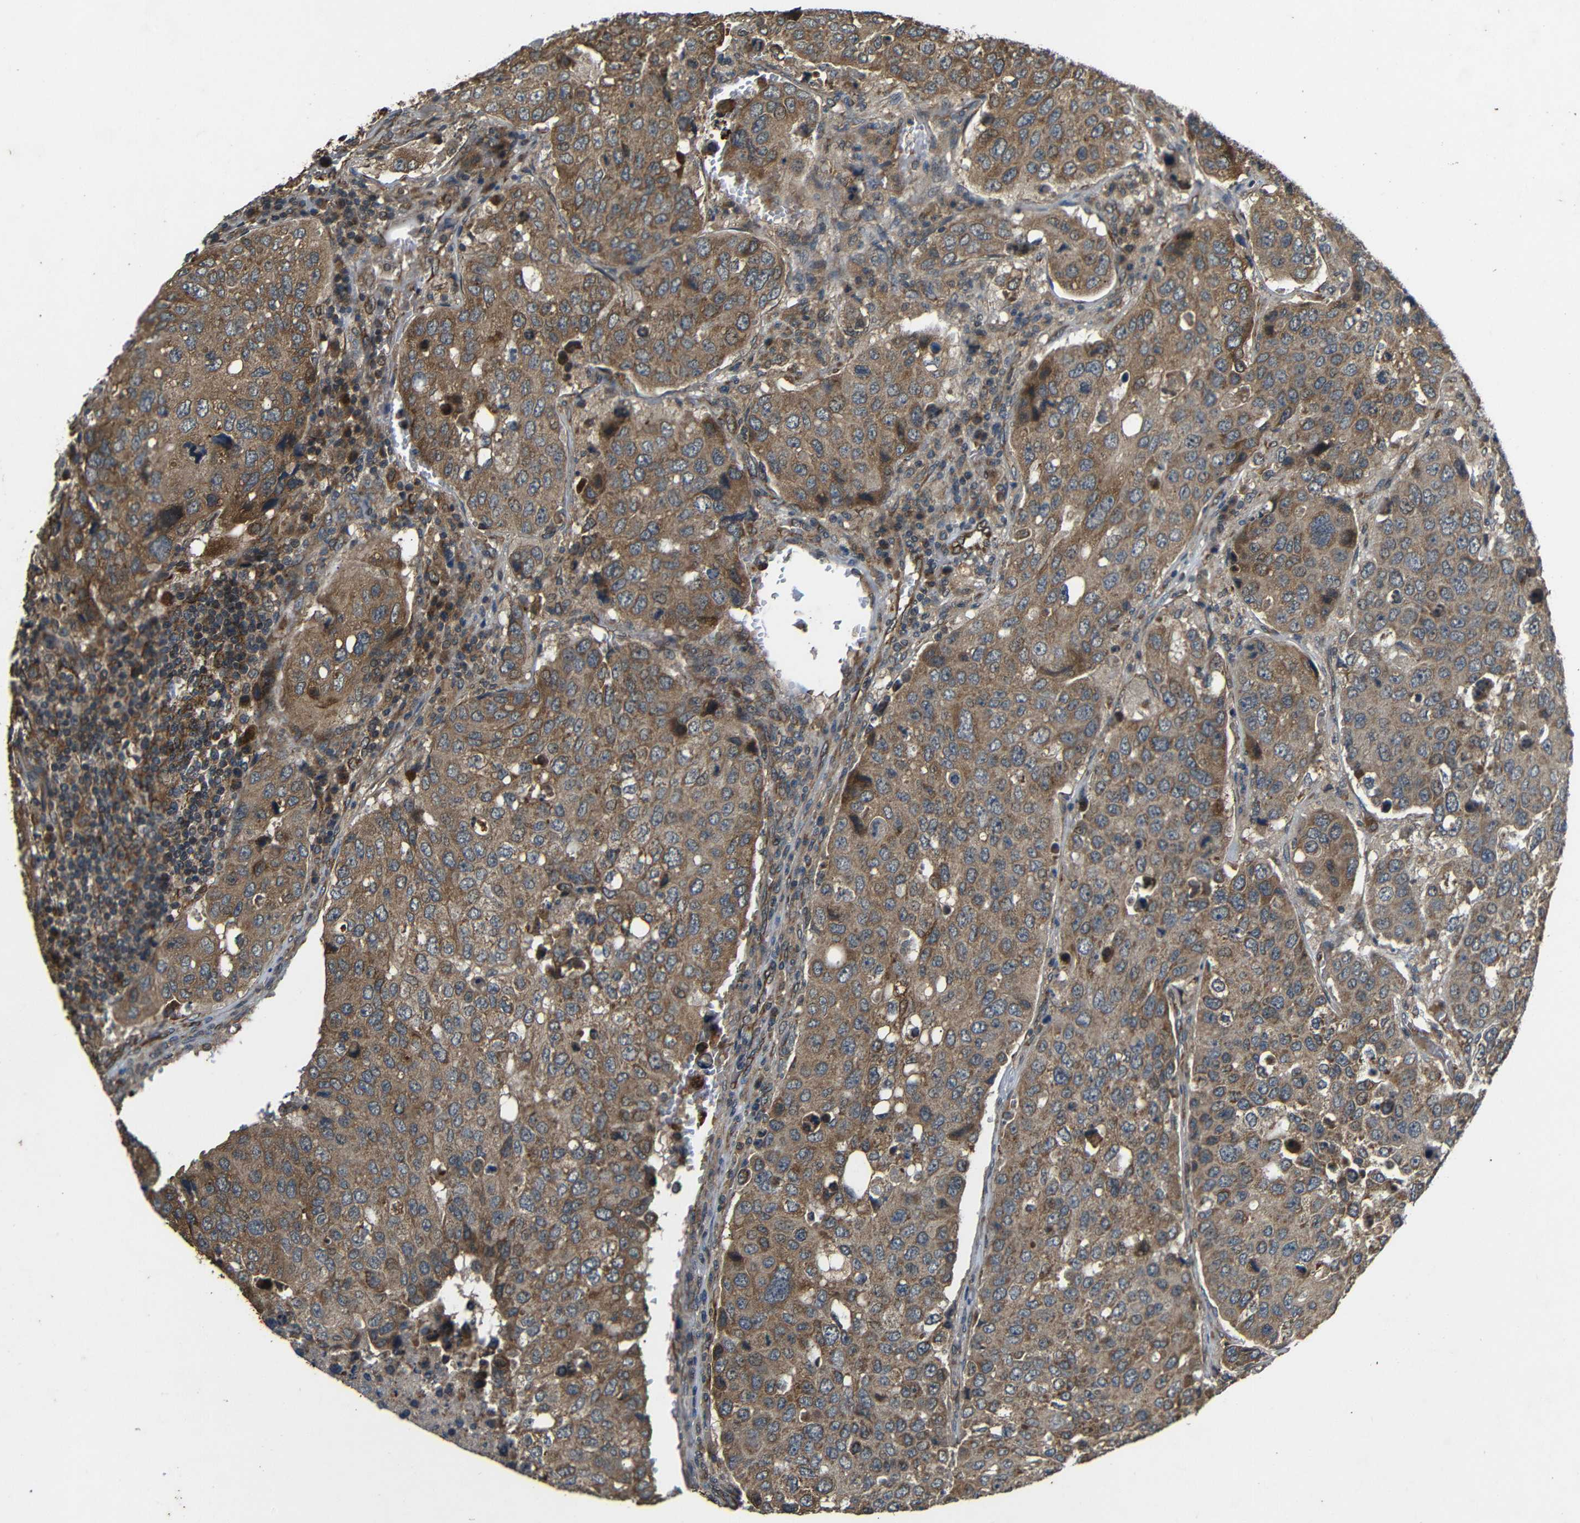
{"staining": {"intensity": "moderate", "quantity": ">75%", "location": "cytoplasmic/membranous"}, "tissue": "urothelial cancer", "cell_type": "Tumor cells", "image_type": "cancer", "snomed": [{"axis": "morphology", "description": "Urothelial carcinoma, High grade"}, {"axis": "topography", "description": "Lymph node"}, {"axis": "topography", "description": "Urinary bladder"}], "caption": "Immunohistochemistry of human urothelial cancer shows medium levels of moderate cytoplasmic/membranous expression in about >75% of tumor cells. The staining is performed using DAB brown chromogen to label protein expression. The nuclei are counter-stained blue using hematoxylin.", "gene": "TRPC1", "patient": {"sex": "male", "age": 51}}